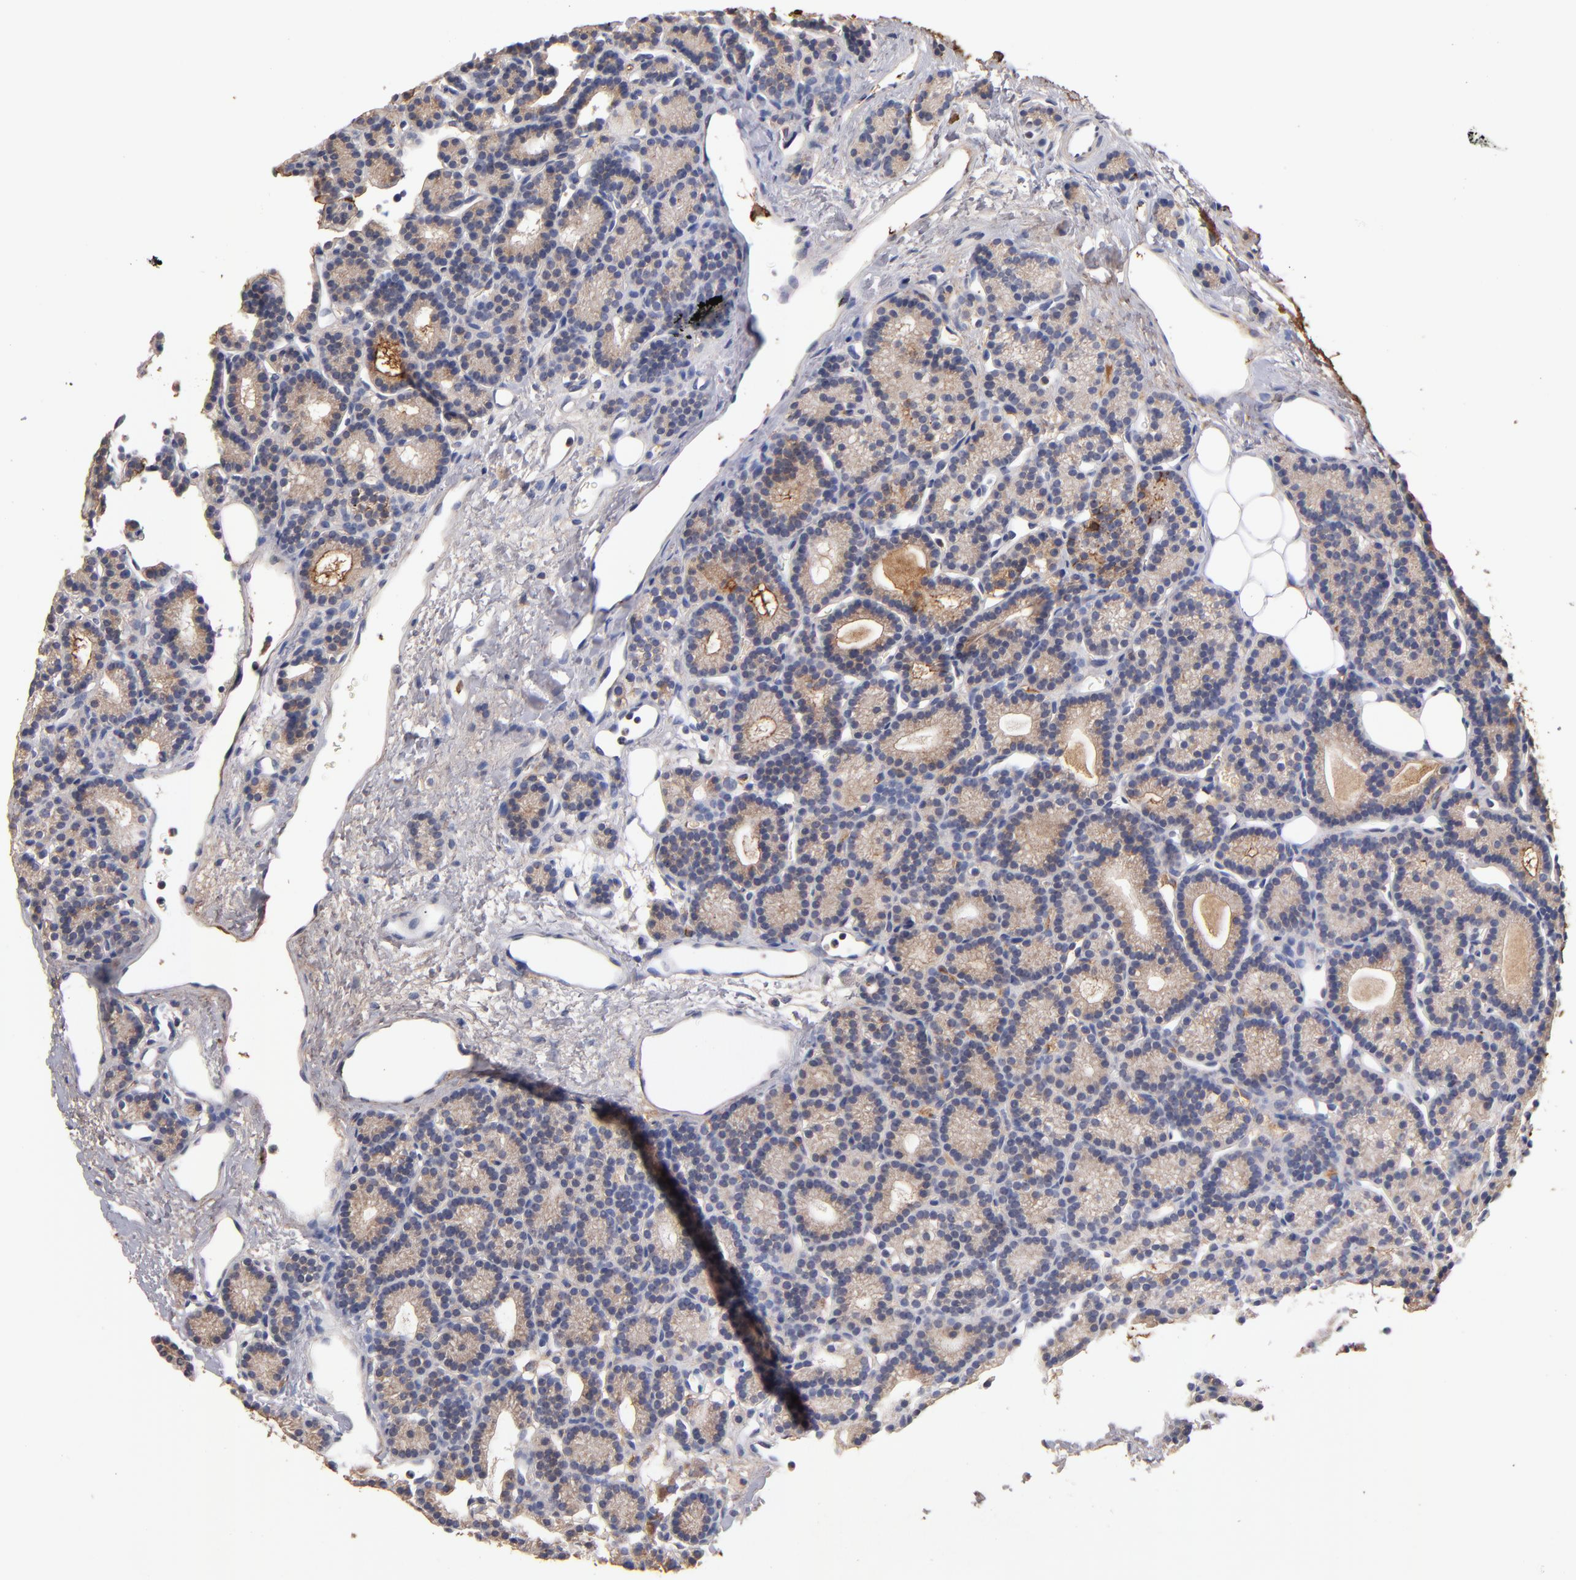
{"staining": {"intensity": "moderate", "quantity": ">75%", "location": "cytoplasmic/membranous"}, "tissue": "parathyroid gland", "cell_type": "Glandular cells", "image_type": "normal", "snomed": [{"axis": "morphology", "description": "Normal tissue, NOS"}, {"axis": "topography", "description": "Parathyroid gland"}], "caption": "Approximately >75% of glandular cells in unremarkable parathyroid gland show moderate cytoplasmic/membranous protein staining as visualized by brown immunohistochemical staining.", "gene": "DACT1", "patient": {"sex": "male", "age": 85}}